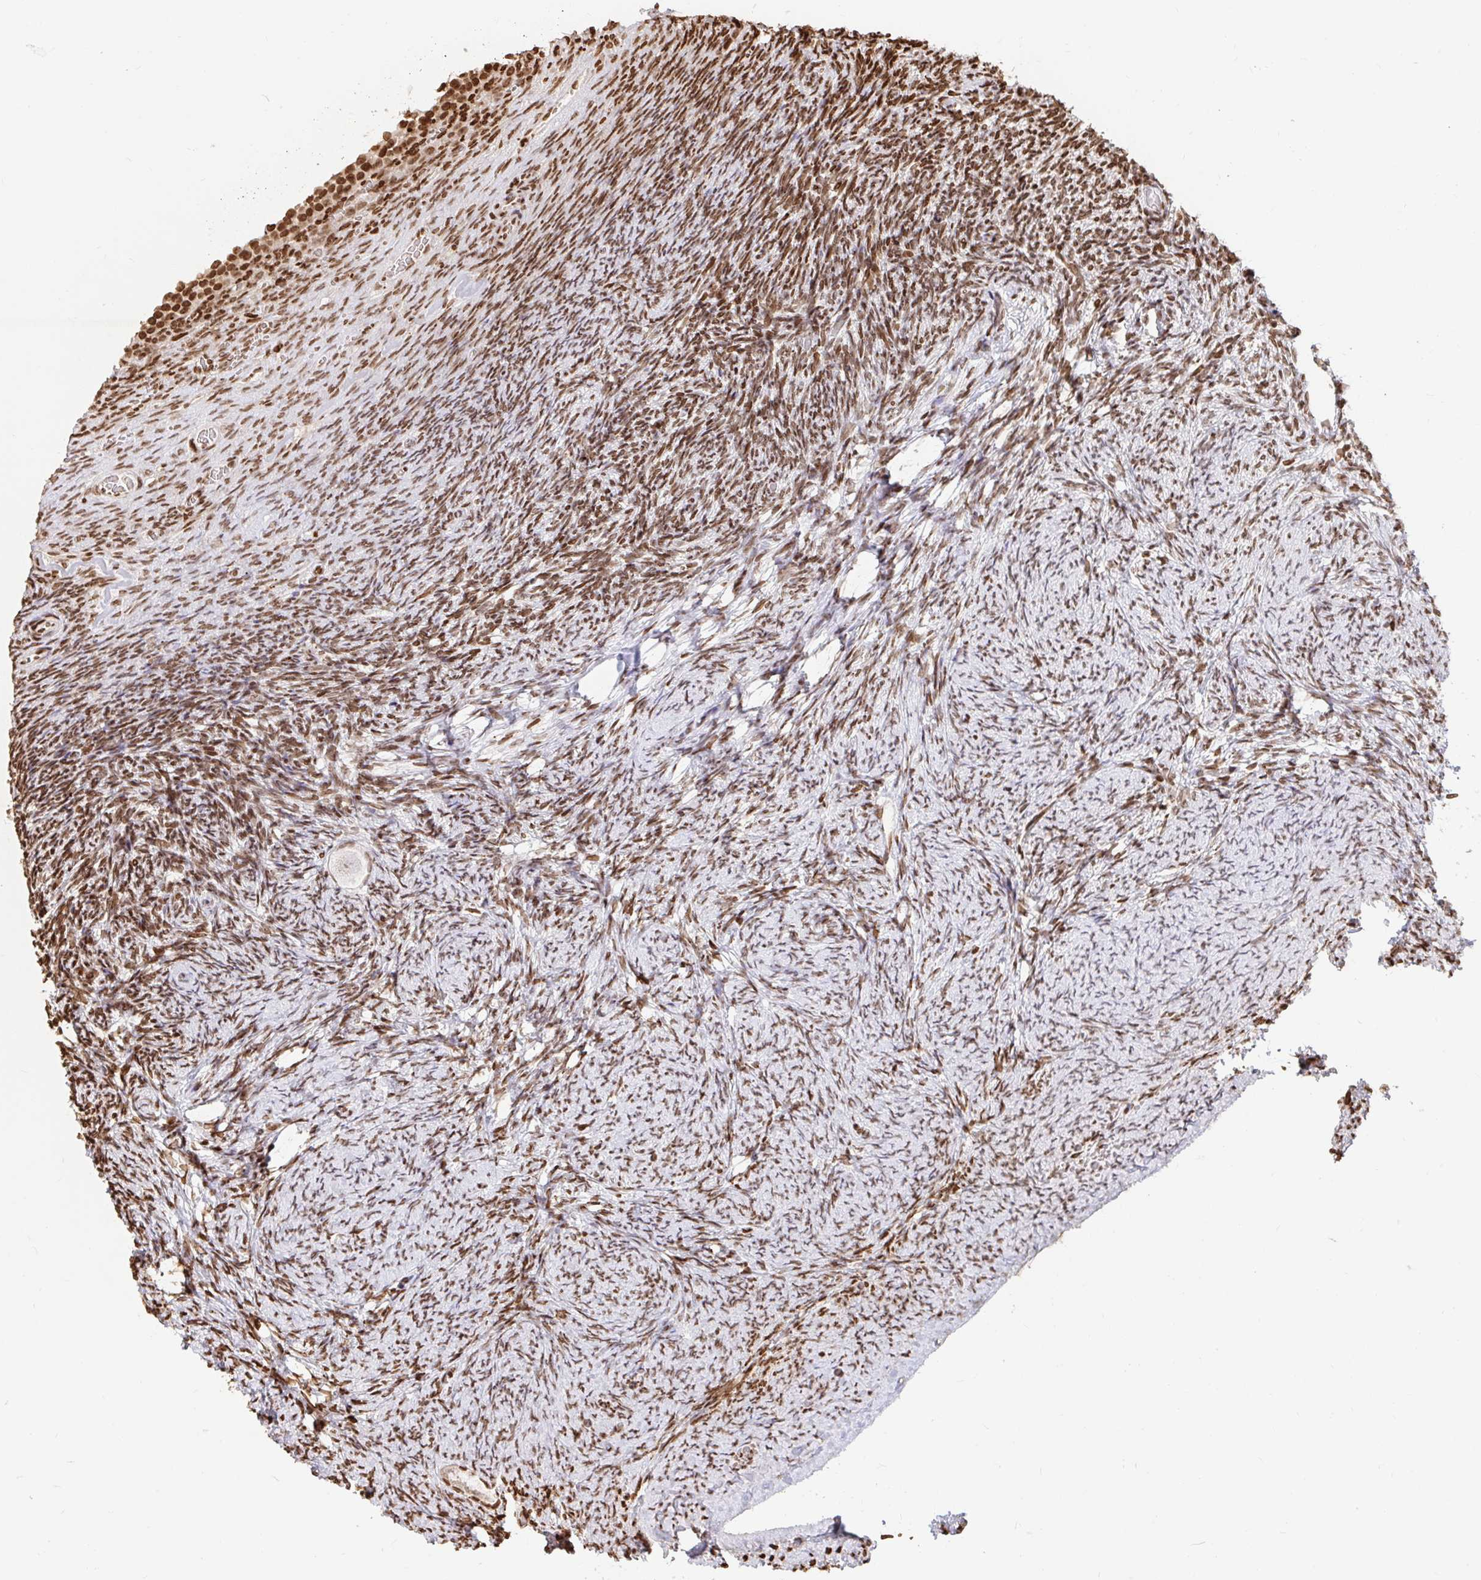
{"staining": {"intensity": "weak", "quantity": ">75%", "location": "nuclear"}, "tissue": "ovary", "cell_type": "Follicle cells", "image_type": "normal", "snomed": [{"axis": "morphology", "description": "Normal tissue, NOS"}, {"axis": "topography", "description": "Ovary"}], "caption": "Follicle cells exhibit weak nuclear positivity in about >75% of cells in benign ovary. The staining was performed using DAB (3,3'-diaminobenzidine) to visualize the protein expression in brown, while the nuclei were stained in blue with hematoxylin (Magnification: 20x).", "gene": "H2BC5", "patient": {"sex": "female", "age": 34}}